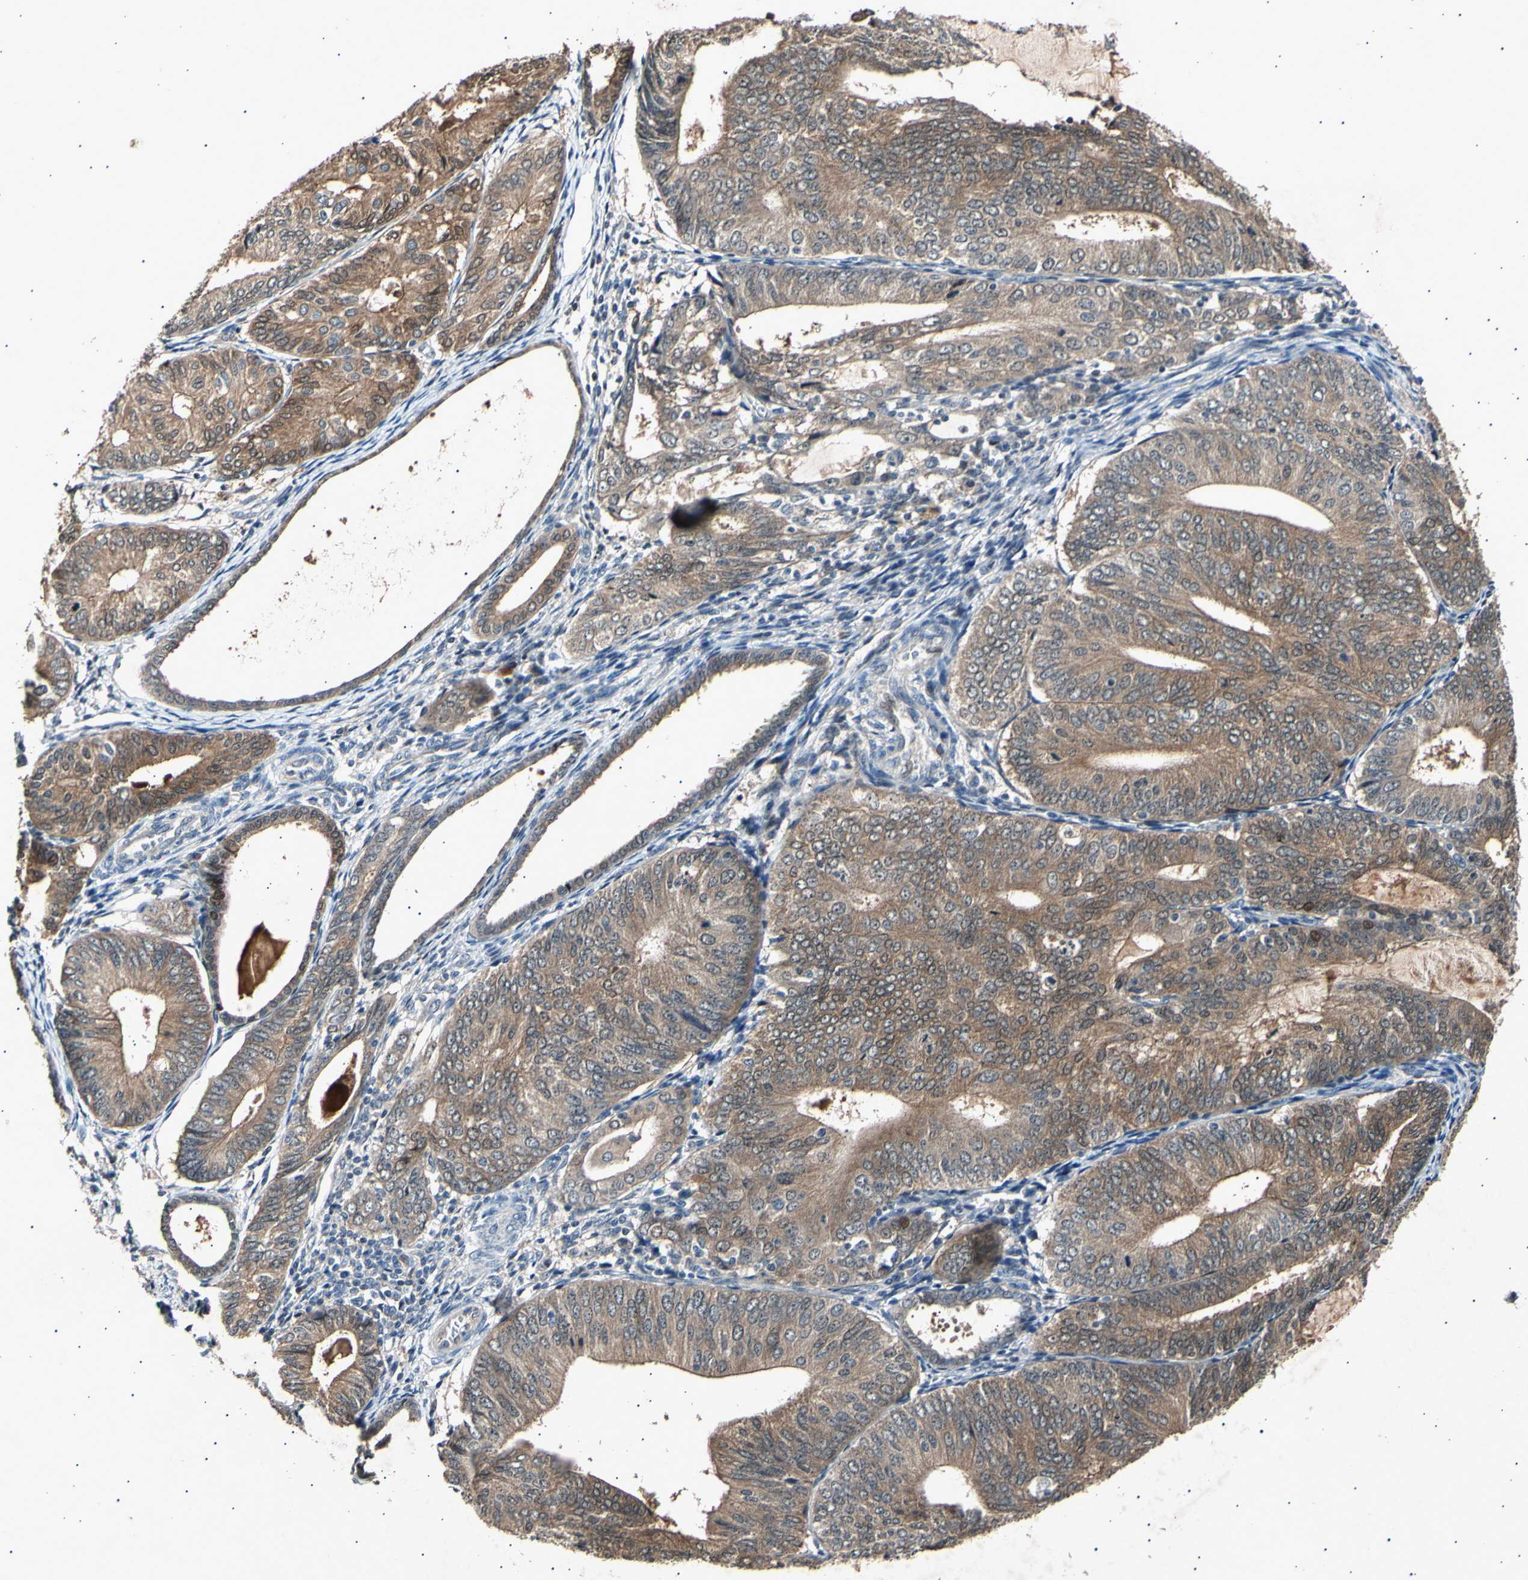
{"staining": {"intensity": "moderate", "quantity": ">75%", "location": "cytoplasmic/membranous"}, "tissue": "endometrial cancer", "cell_type": "Tumor cells", "image_type": "cancer", "snomed": [{"axis": "morphology", "description": "Adenocarcinoma, NOS"}, {"axis": "topography", "description": "Endometrium"}], "caption": "A brown stain shows moderate cytoplasmic/membranous expression of a protein in endometrial cancer (adenocarcinoma) tumor cells.", "gene": "ADCY3", "patient": {"sex": "female", "age": 81}}